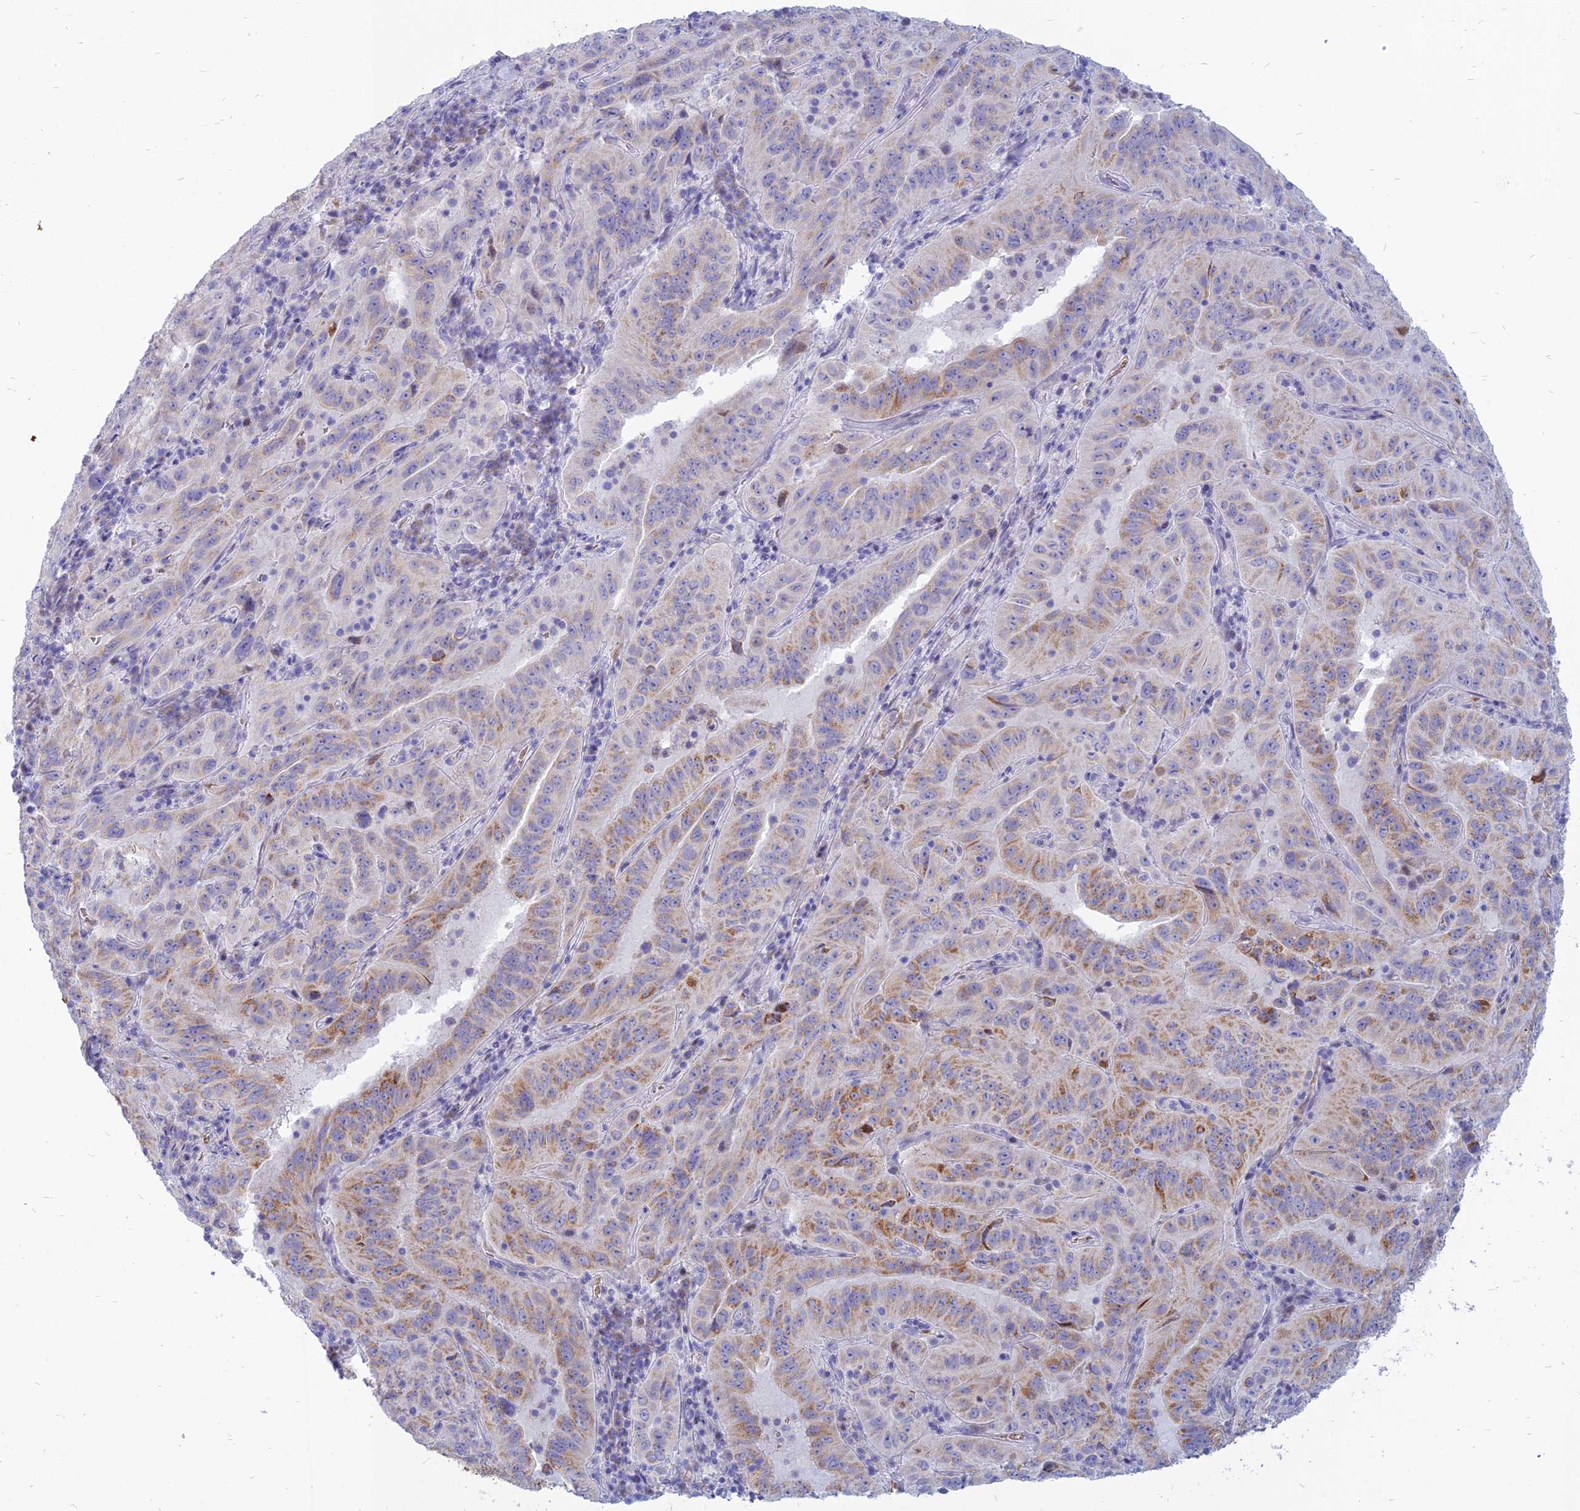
{"staining": {"intensity": "moderate", "quantity": "25%-75%", "location": "cytoplasmic/membranous"}, "tissue": "pancreatic cancer", "cell_type": "Tumor cells", "image_type": "cancer", "snomed": [{"axis": "morphology", "description": "Adenocarcinoma, NOS"}, {"axis": "topography", "description": "Pancreas"}], "caption": "Protein staining of pancreatic cancer tissue reveals moderate cytoplasmic/membranous expression in about 25%-75% of tumor cells.", "gene": "HHAT", "patient": {"sex": "male", "age": 63}}